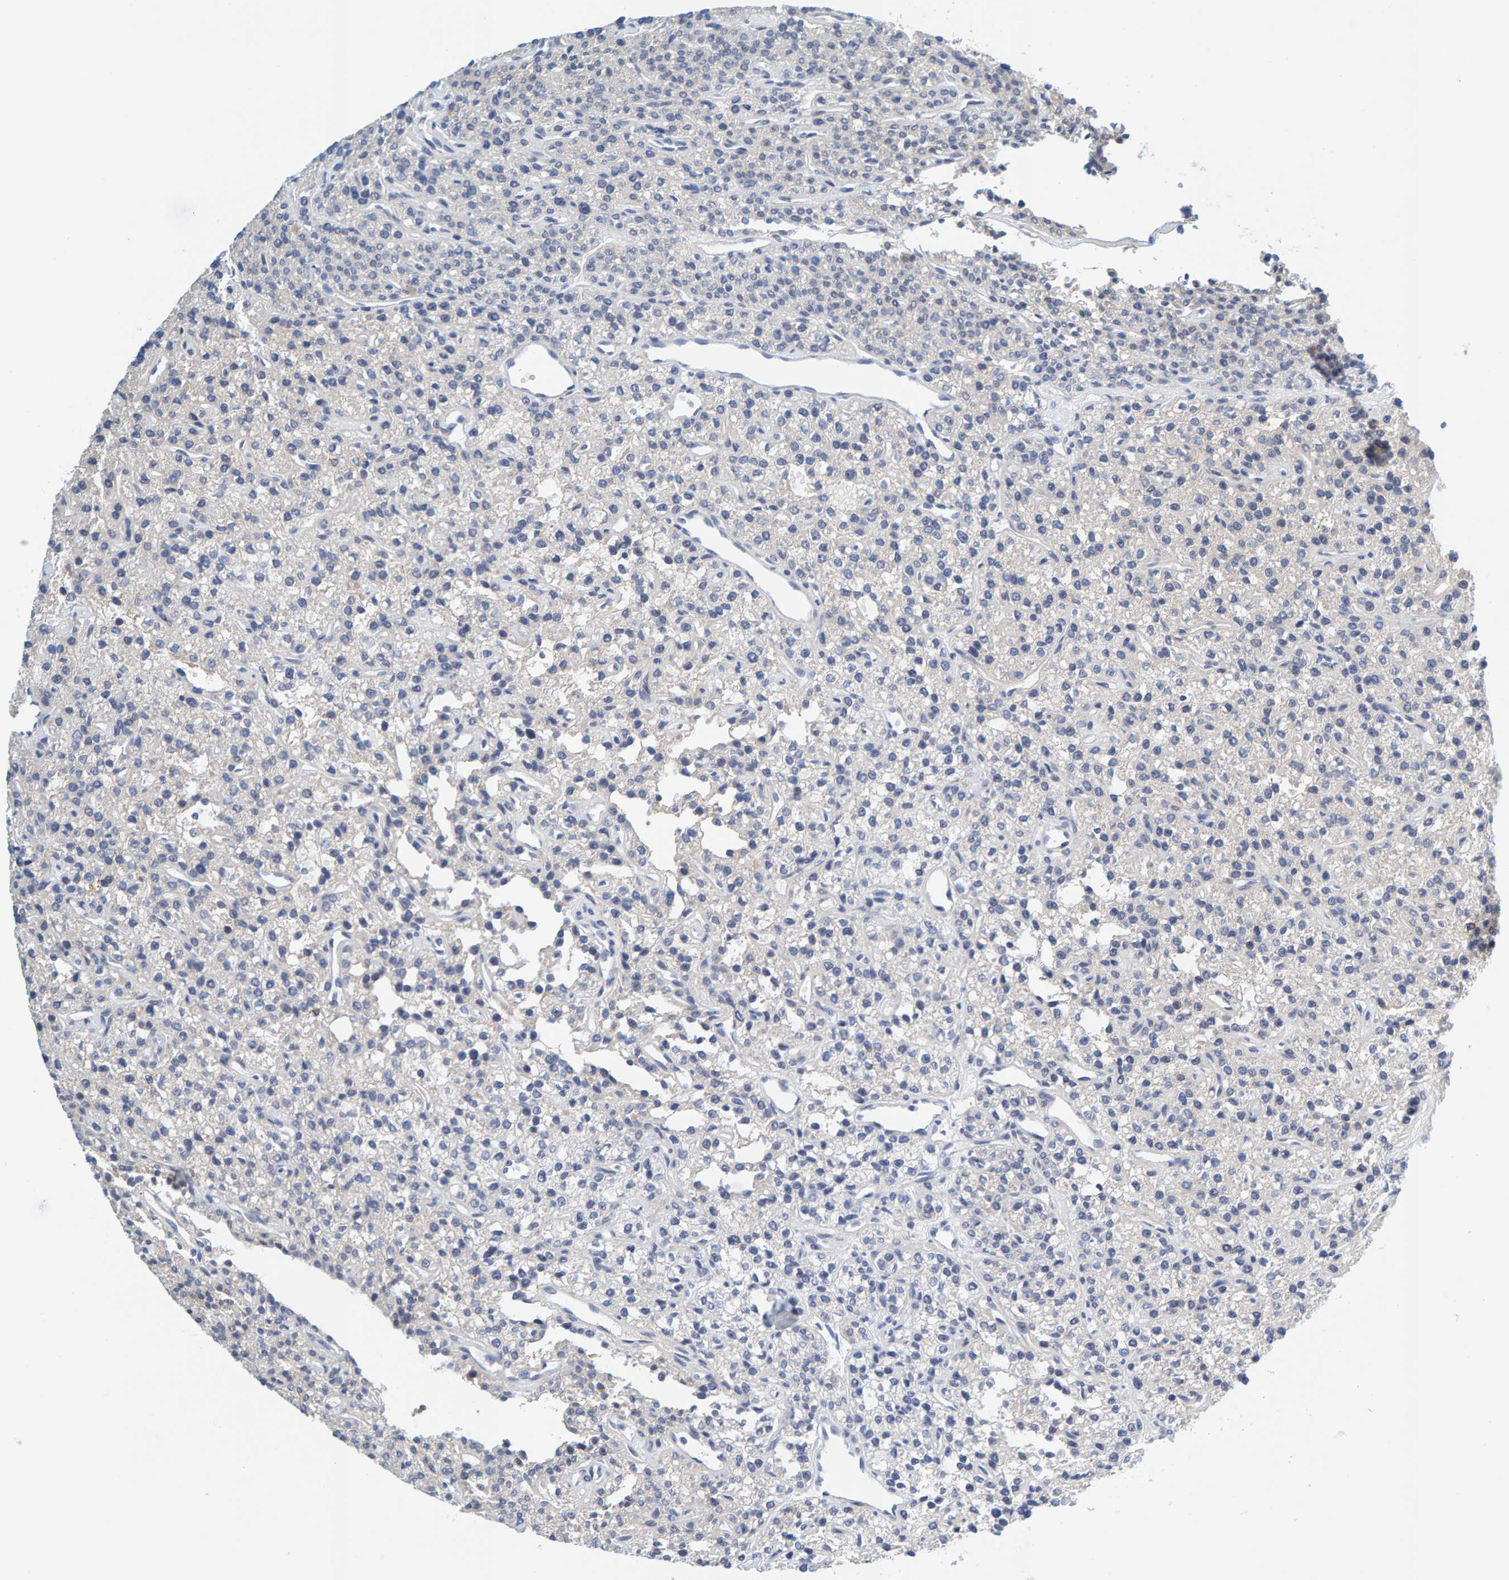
{"staining": {"intensity": "negative", "quantity": "none", "location": "none"}, "tissue": "parathyroid gland", "cell_type": "Glandular cells", "image_type": "normal", "snomed": [{"axis": "morphology", "description": "Normal tissue, NOS"}, {"axis": "topography", "description": "Parathyroid gland"}], "caption": "Glandular cells show no significant protein positivity in benign parathyroid gland. Nuclei are stained in blue.", "gene": "MOG", "patient": {"sex": "male", "age": 46}}